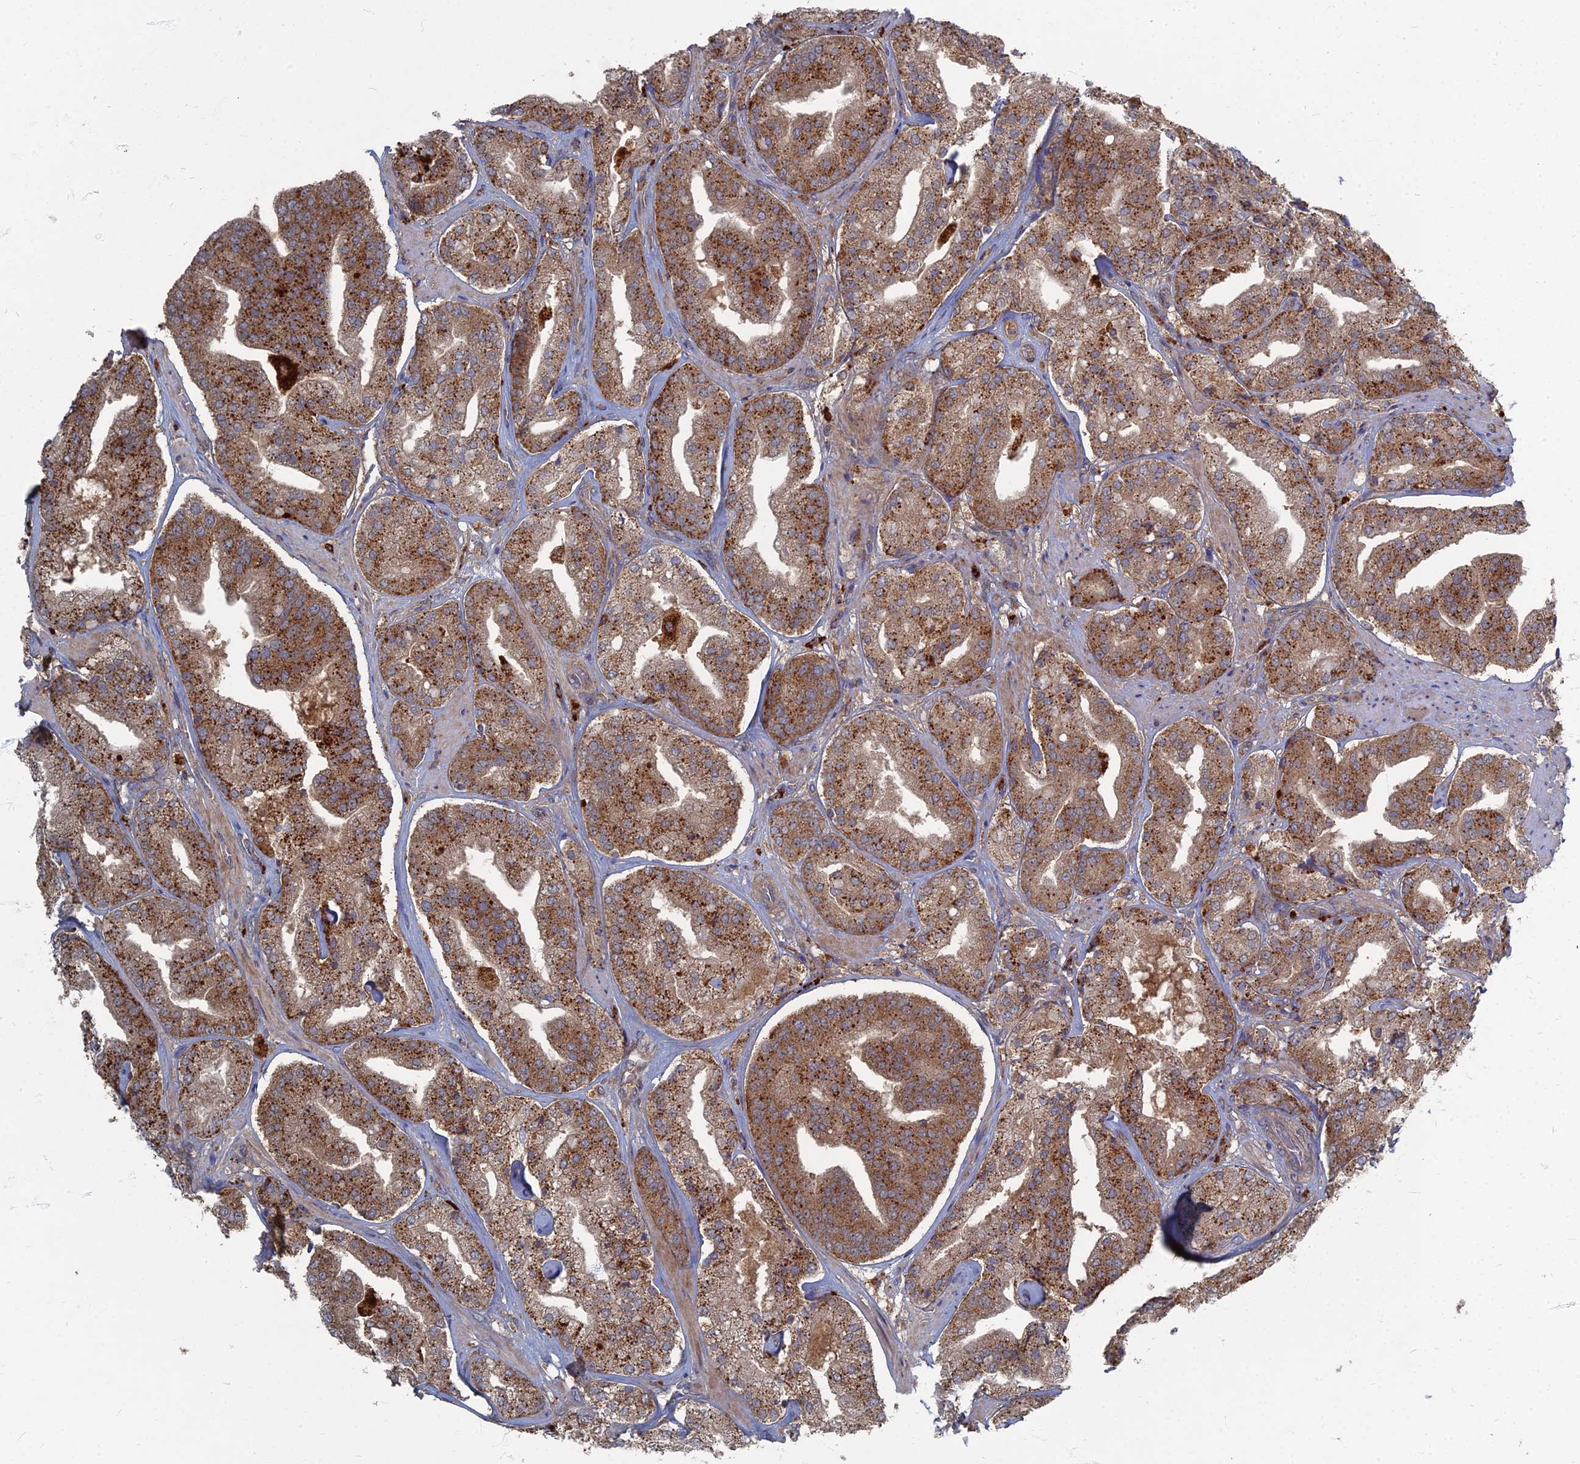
{"staining": {"intensity": "moderate", "quantity": ">75%", "location": "cytoplasmic/membranous"}, "tissue": "prostate cancer", "cell_type": "Tumor cells", "image_type": "cancer", "snomed": [{"axis": "morphology", "description": "Adenocarcinoma, High grade"}, {"axis": "topography", "description": "Prostate"}], "caption": "Human prostate high-grade adenocarcinoma stained for a protein (brown) demonstrates moderate cytoplasmic/membranous positive expression in approximately >75% of tumor cells.", "gene": "PPCDC", "patient": {"sex": "male", "age": 63}}